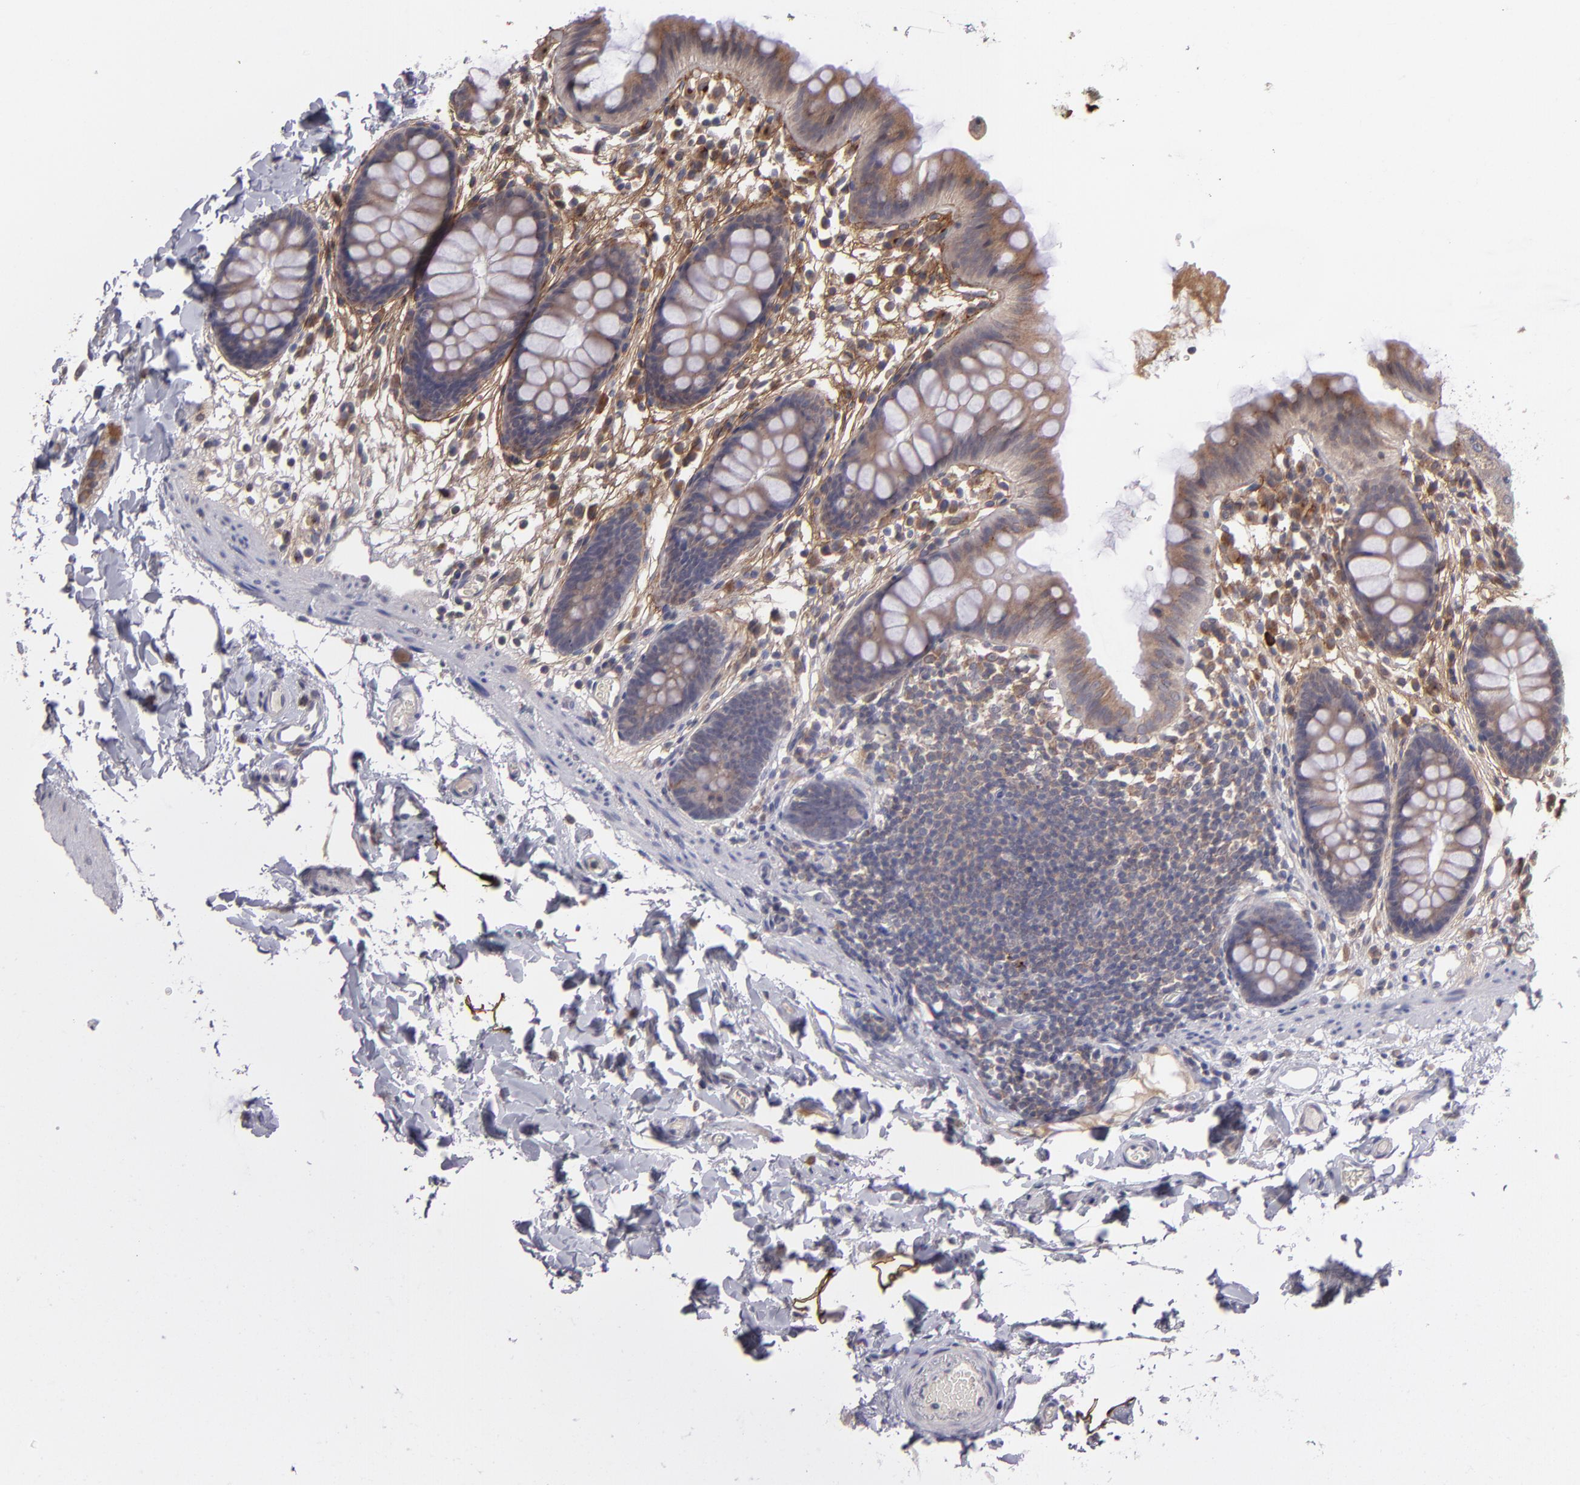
{"staining": {"intensity": "negative", "quantity": "none", "location": "none"}, "tissue": "colon", "cell_type": "Endothelial cells", "image_type": "normal", "snomed": [{"axis": "morphology", "description": "Normal tissue, NOS"}, {"axis": "topography", "description": "Smooth muscle"}, {"axis": "topography", "description": "Colon"}], "caption": "Immunohistochemistry (IHC) micrograph of normal colon stained for a protein (brown), which demonstrates no staining in endothelial cells.", "gene": "IL12A", "patient": {"sex": "male", "age": 67}}